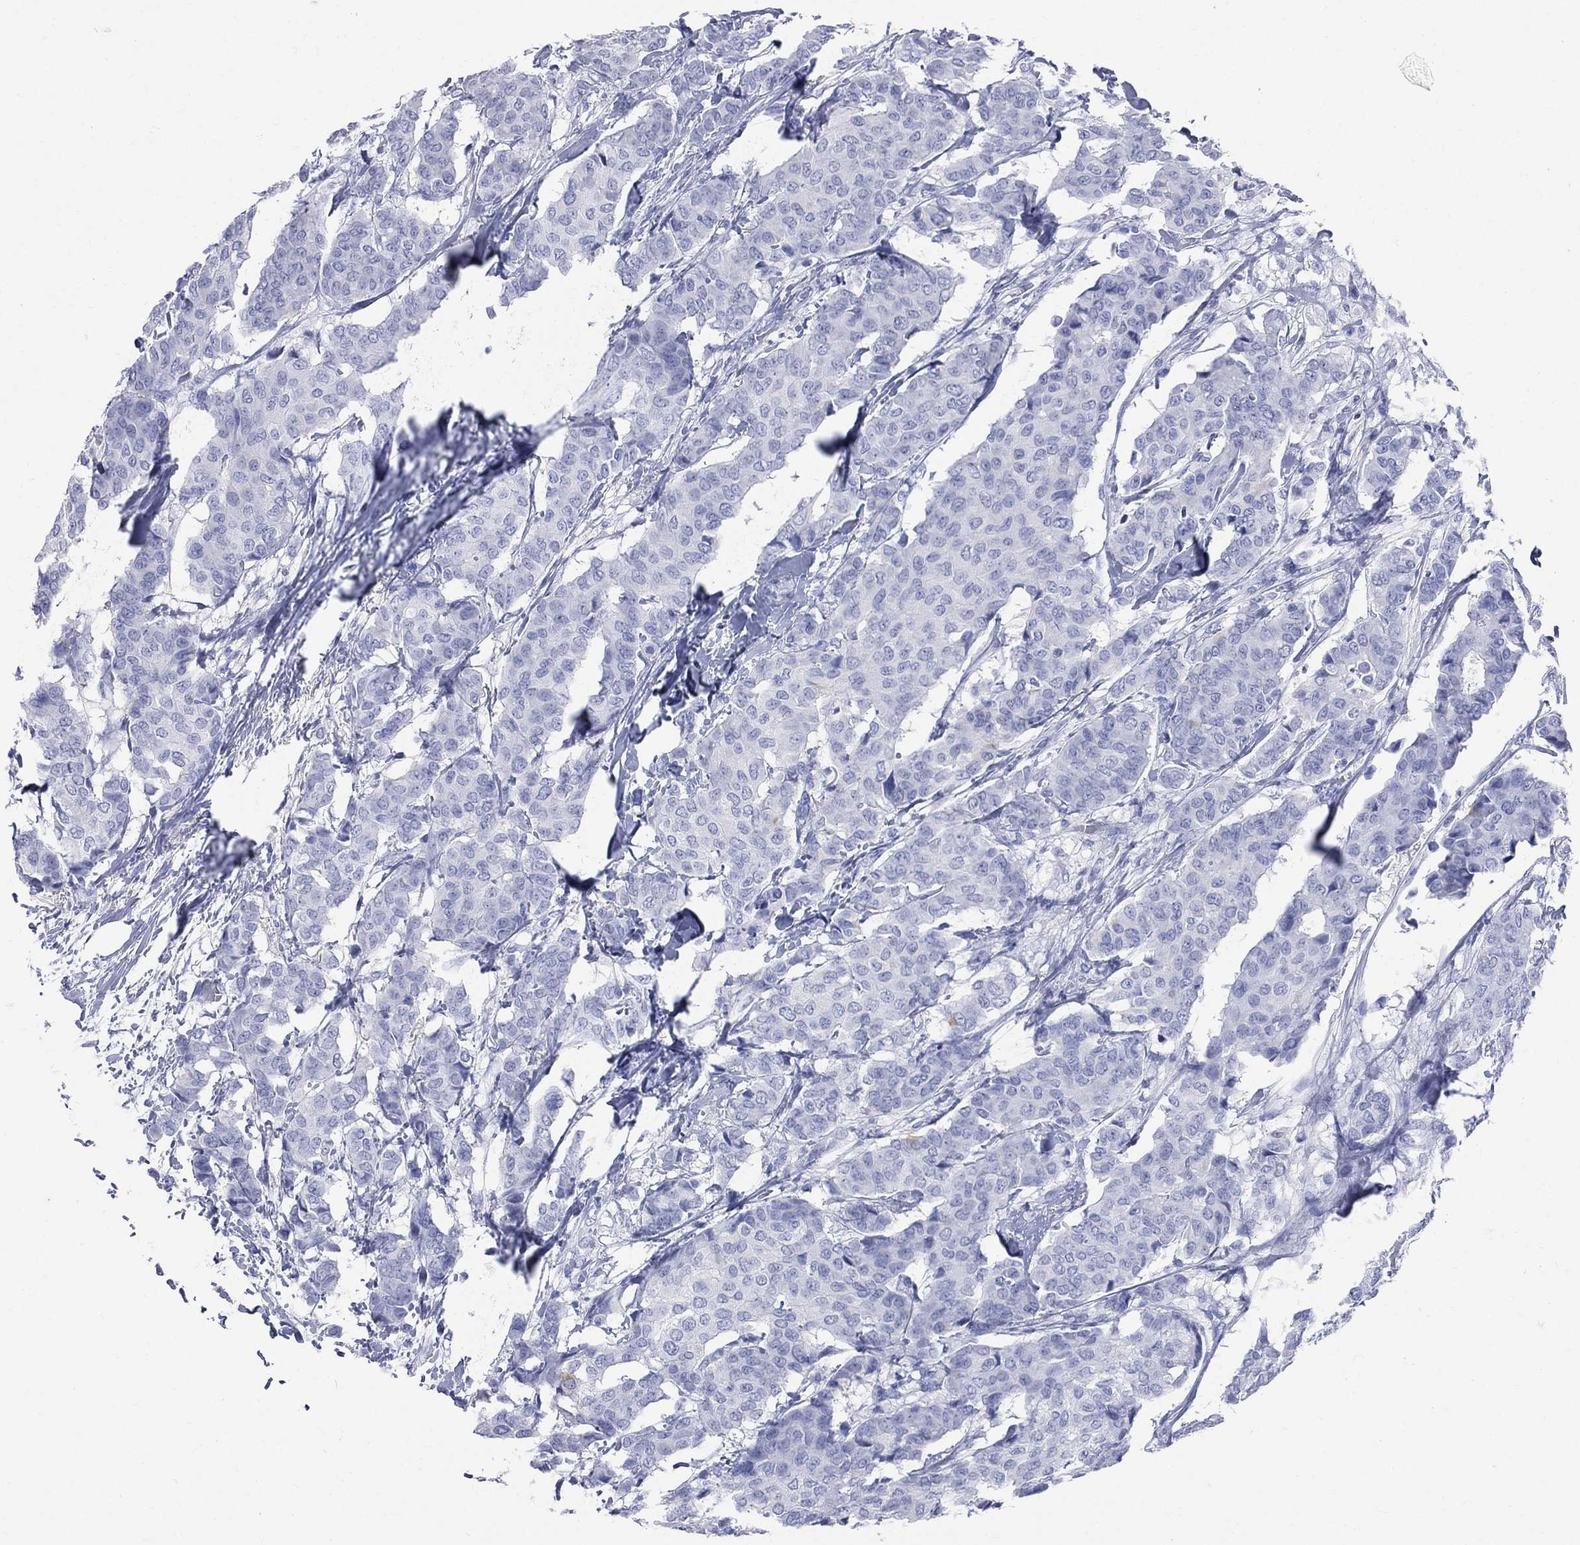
{"staining": {"intensity": "negative", "quantity": "none", "location": "none"}, "tissue": "breast cancer", "cell_type": "Tumor cells", "image_type": "cancer", "snomed": [{"axis": "morphology", "description": "Duct carcinoma"}, {"axis": "topography", "description": "Breast"}], "caption": "Tumor cells are negative for protein expression in human breast invasive ductal carcinoma.", "gene": "SYP", "patient": {"sex": "female", "age": 75}}